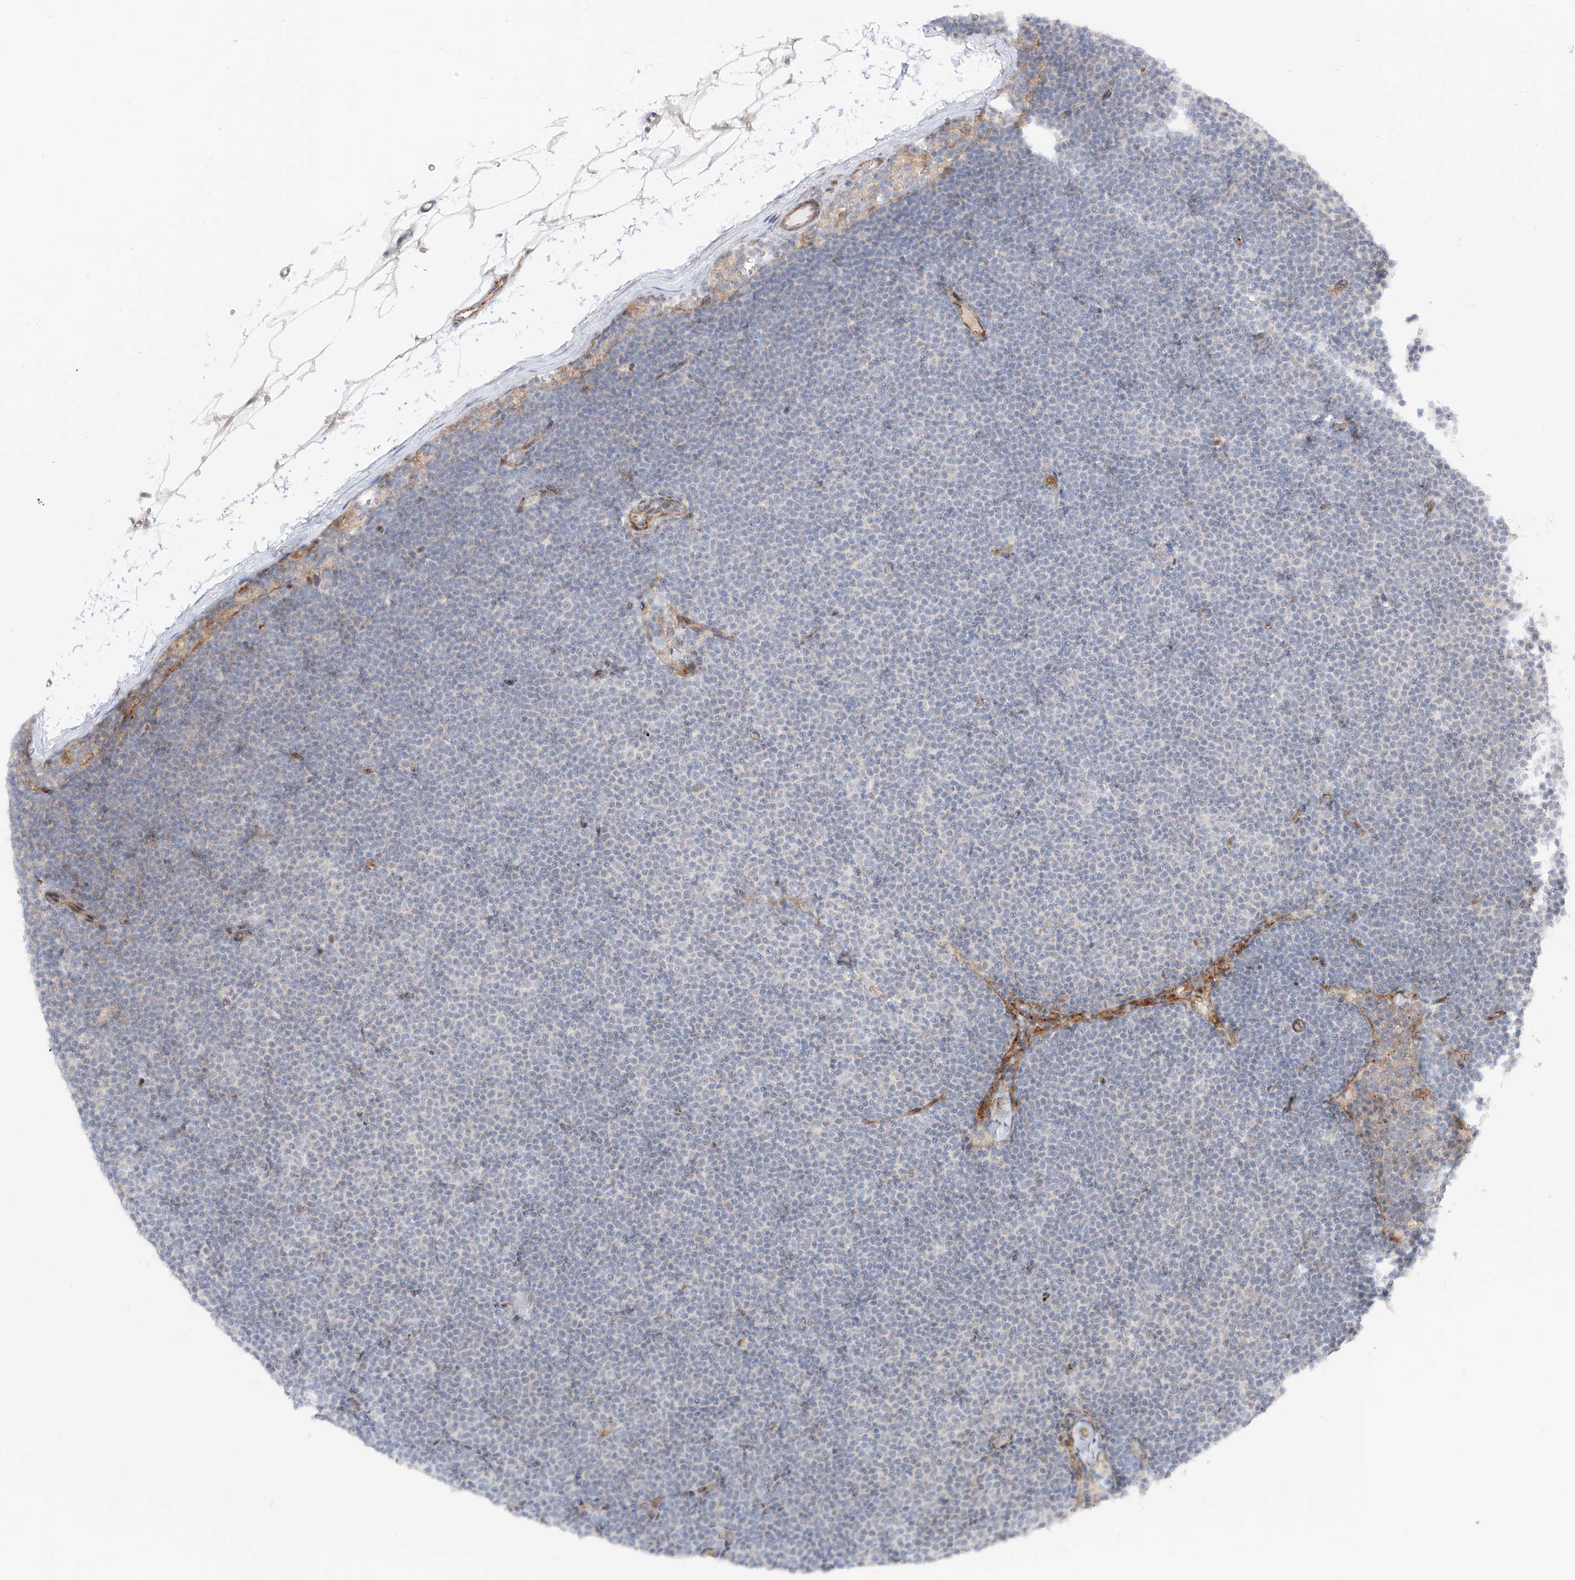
{"staining": {"intensity": "negative", "quantity": "none", "location": "none"}, "tissue": "lymphoma", "cell_type": "Tumor cells", "image_type": "cancer", "snomed": [{"axis": "morphology", "description": "Malignant lymphoma, non-Hodgkin's type, Low grade"}, {"axis": "topography", "description": "Lymph node"}], "caption": "The photomicrograph exhibits no significant expression in tumor cells of lymphoma. (Stains: DAB (3,3'-diaminobenzidine) IHC with hematoxylin counter stain, Microscopy: brightfield microscopy at high magnification).", "gene": "ZNF180", "patient": {"sex": "female", "age": 53}}